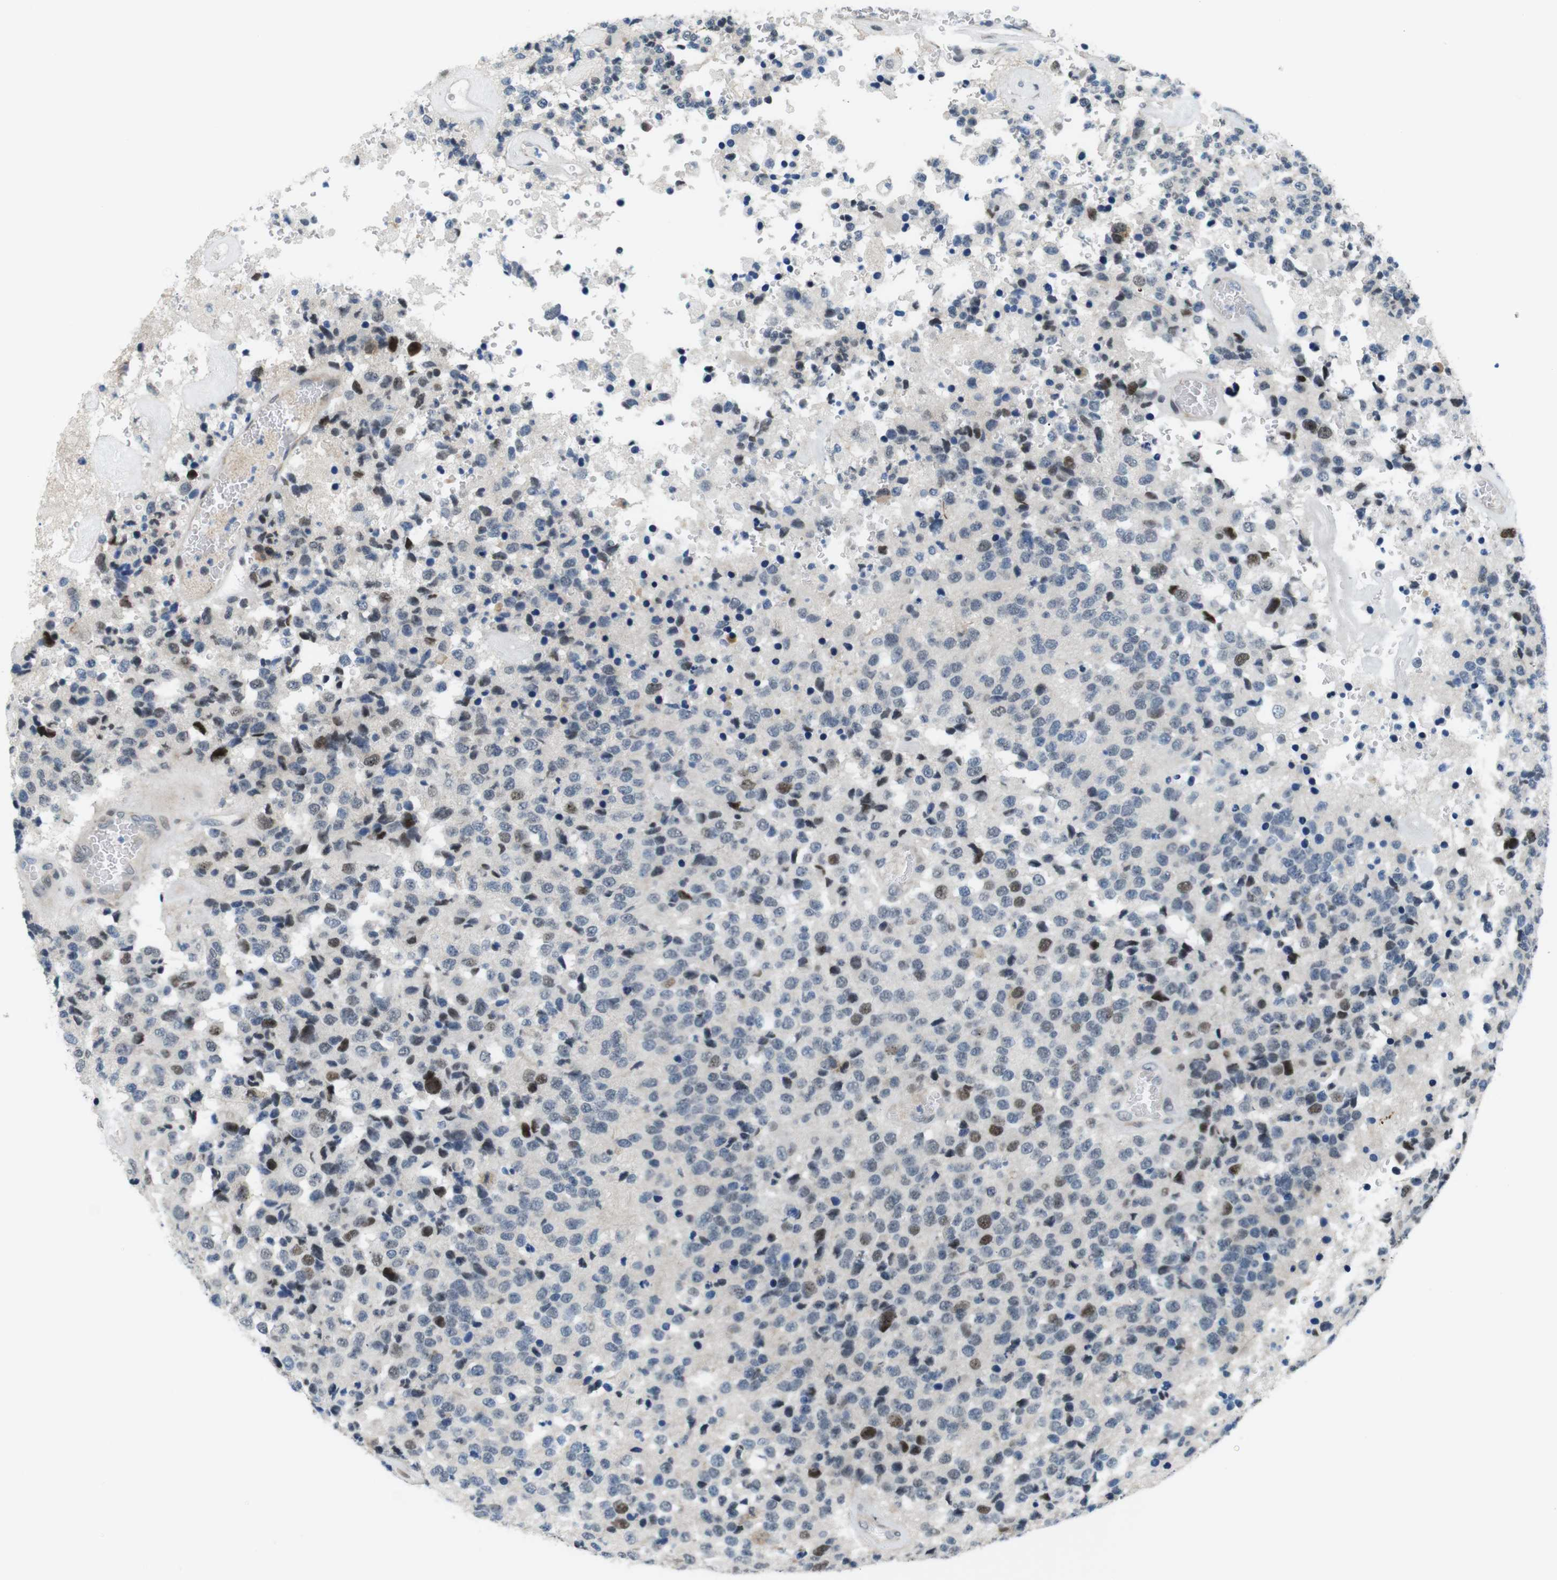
{"staining": {"intensity": "moderate", "quantity": "<25%", "location": "nuclear"}, "tissue": "glioma", "cell_type": "Tumor cells", "image_type": "cancer", "snomed": [{"axis": "morphology", "description": "Glioma, malignant, High grade"}, {"axis": "topography", "description": "pancreas cauda"}], "caption": "IHC staining of malignant high-grade glioma, which exhibits low levels of moderate nuclear expression in about <25% of tumor cells indicating moderate nuclear protein staining. The staining was performed using DAB (3,3'-diaminobenzidine) (brown) for protein detection and nuclei were counterstained in hematoxylin (blue).", "gene": "SMCO2", "patient": {"sex": "male", "age": 60}}